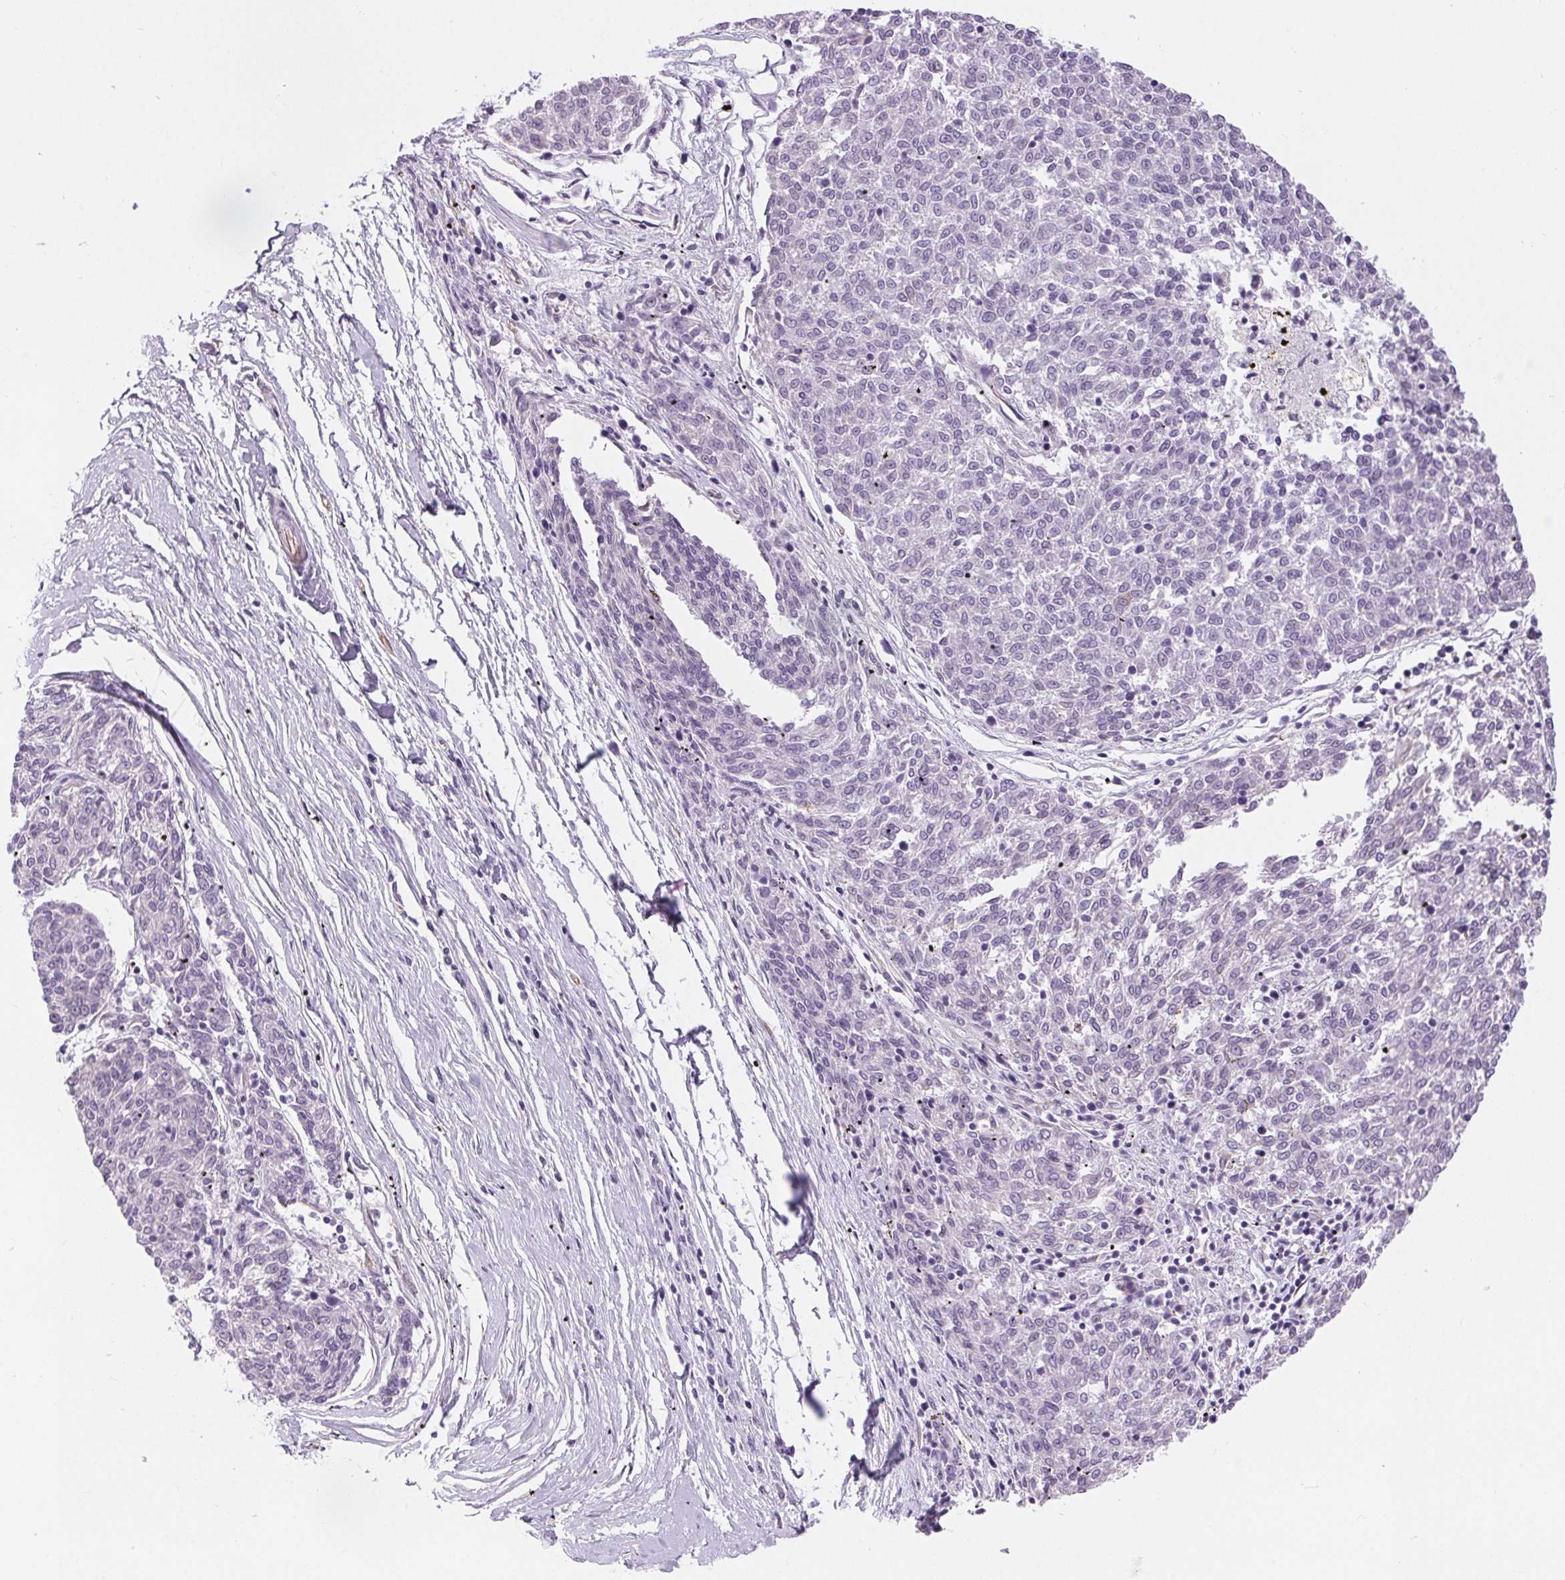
{"staining": {"intensity": "negative", "quantity": "none", "location": "none"}, "tissue": "melanoma", "cell_type": "Tumor cells", "image_type": "cancer", "snomed": [{"axis": "morphology", "description": "Malignant melanoma, NOS"}, {"axis": "topography", "description": "Skin"}], "caption": "Protein analysis of malignant melanoma exhibits no significant staining in tumor cells.", "gene": "GFAP", "patient": {"sex": "female", "age": 72}}